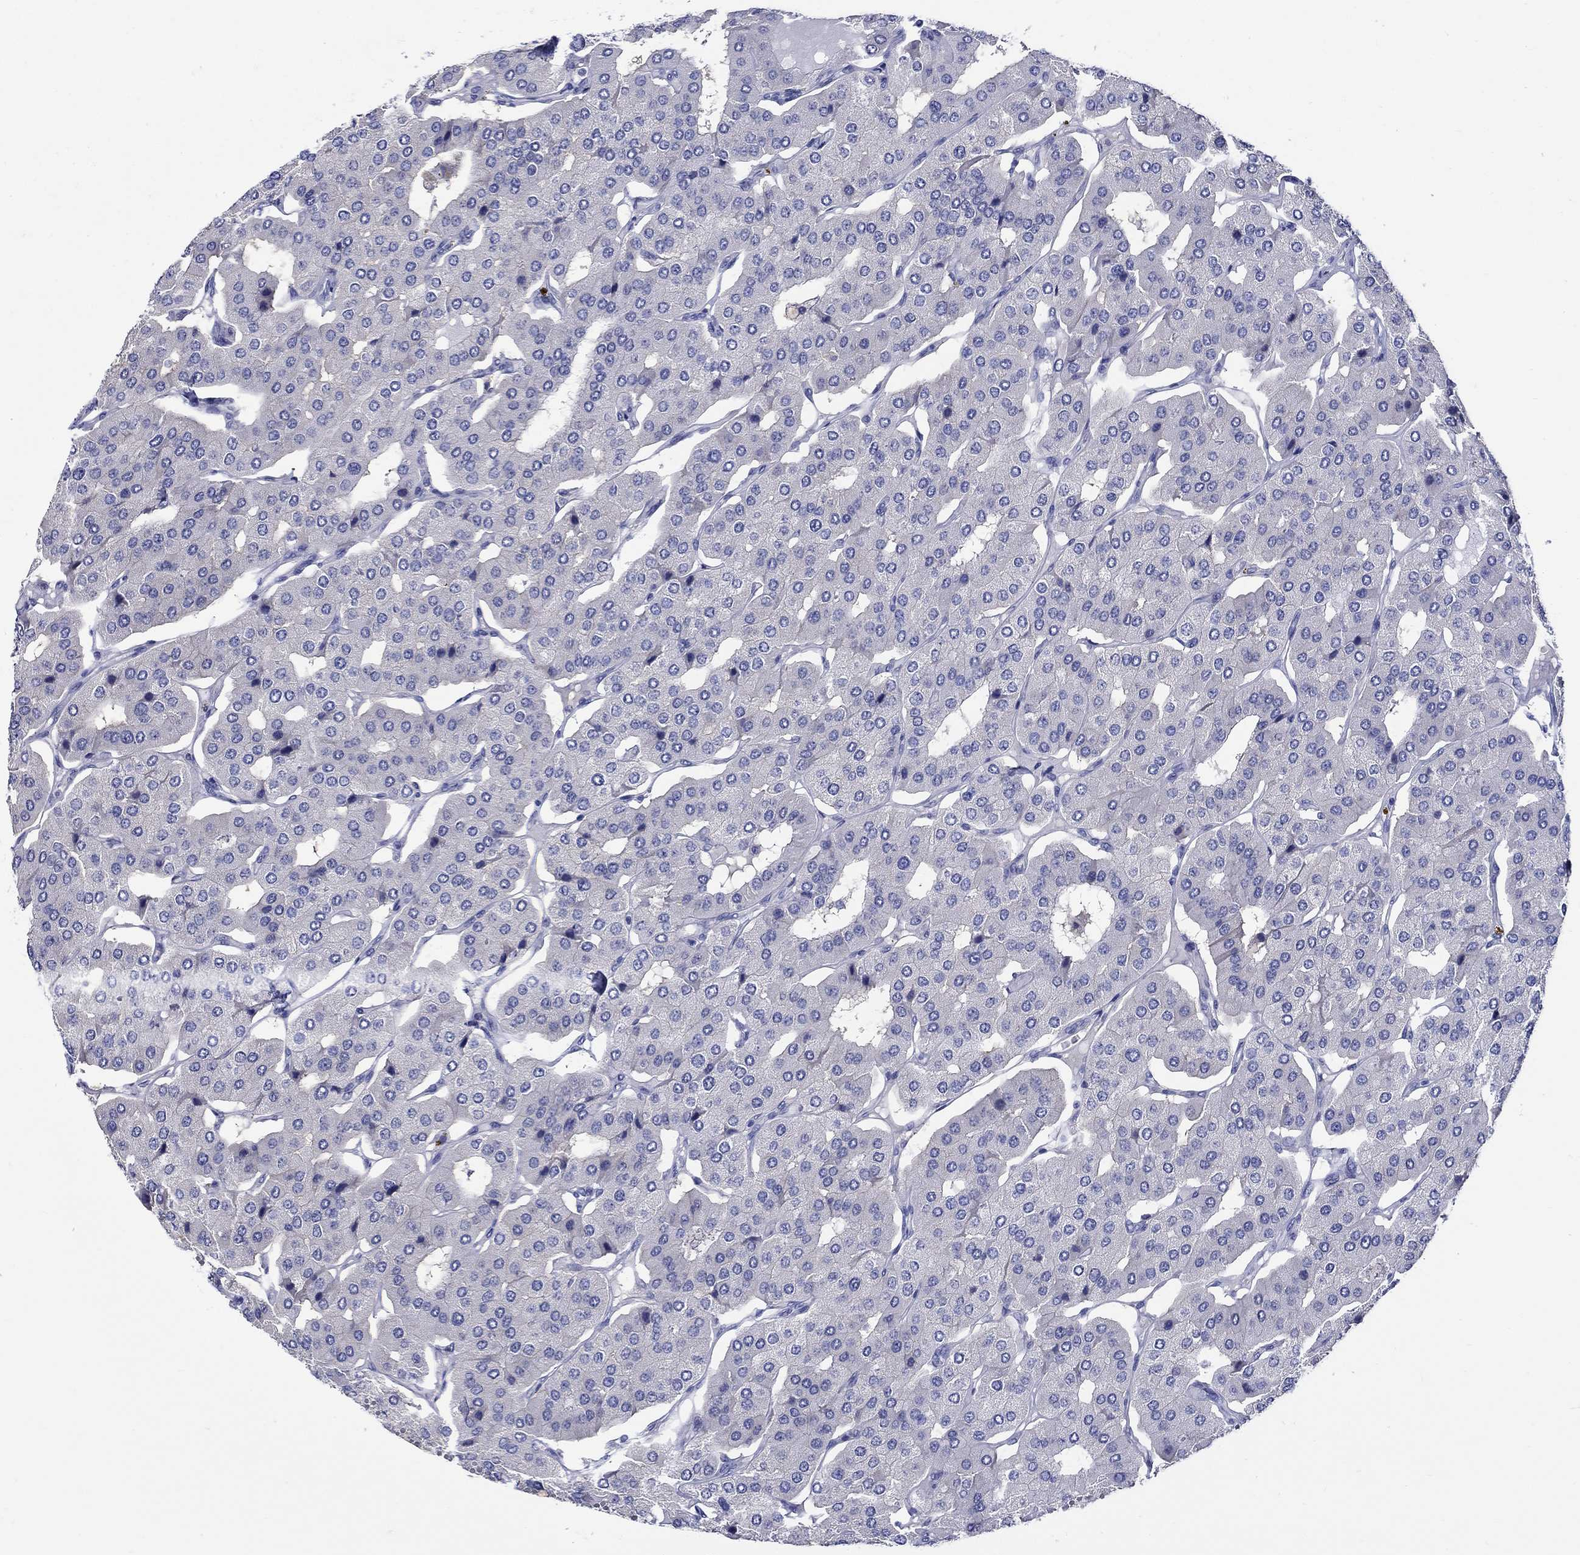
{"staining": {"intensity": "negative", "quantity": "none", "location": "none"}, "tissue": "parathyroid gland", "cell_type": "Glandular cells", "image_type": "normal", "snomed": [{"axis": "morphology", "description": "Normal tissue, NOS"}, {"axis": "morphology", "description": "Adenoma, NOS"}, {"axis": "topography", "description": "Parathyroid gland"}], "caption": "Immunohistochemical staining of benign parathyroid gland displays no significant positivity in glandular cells. (DAB IHC visualized using brightfield microscopy, high magnification).", "gene": "SLC30A3", "patient": {"sex": "female", "age": 86}}